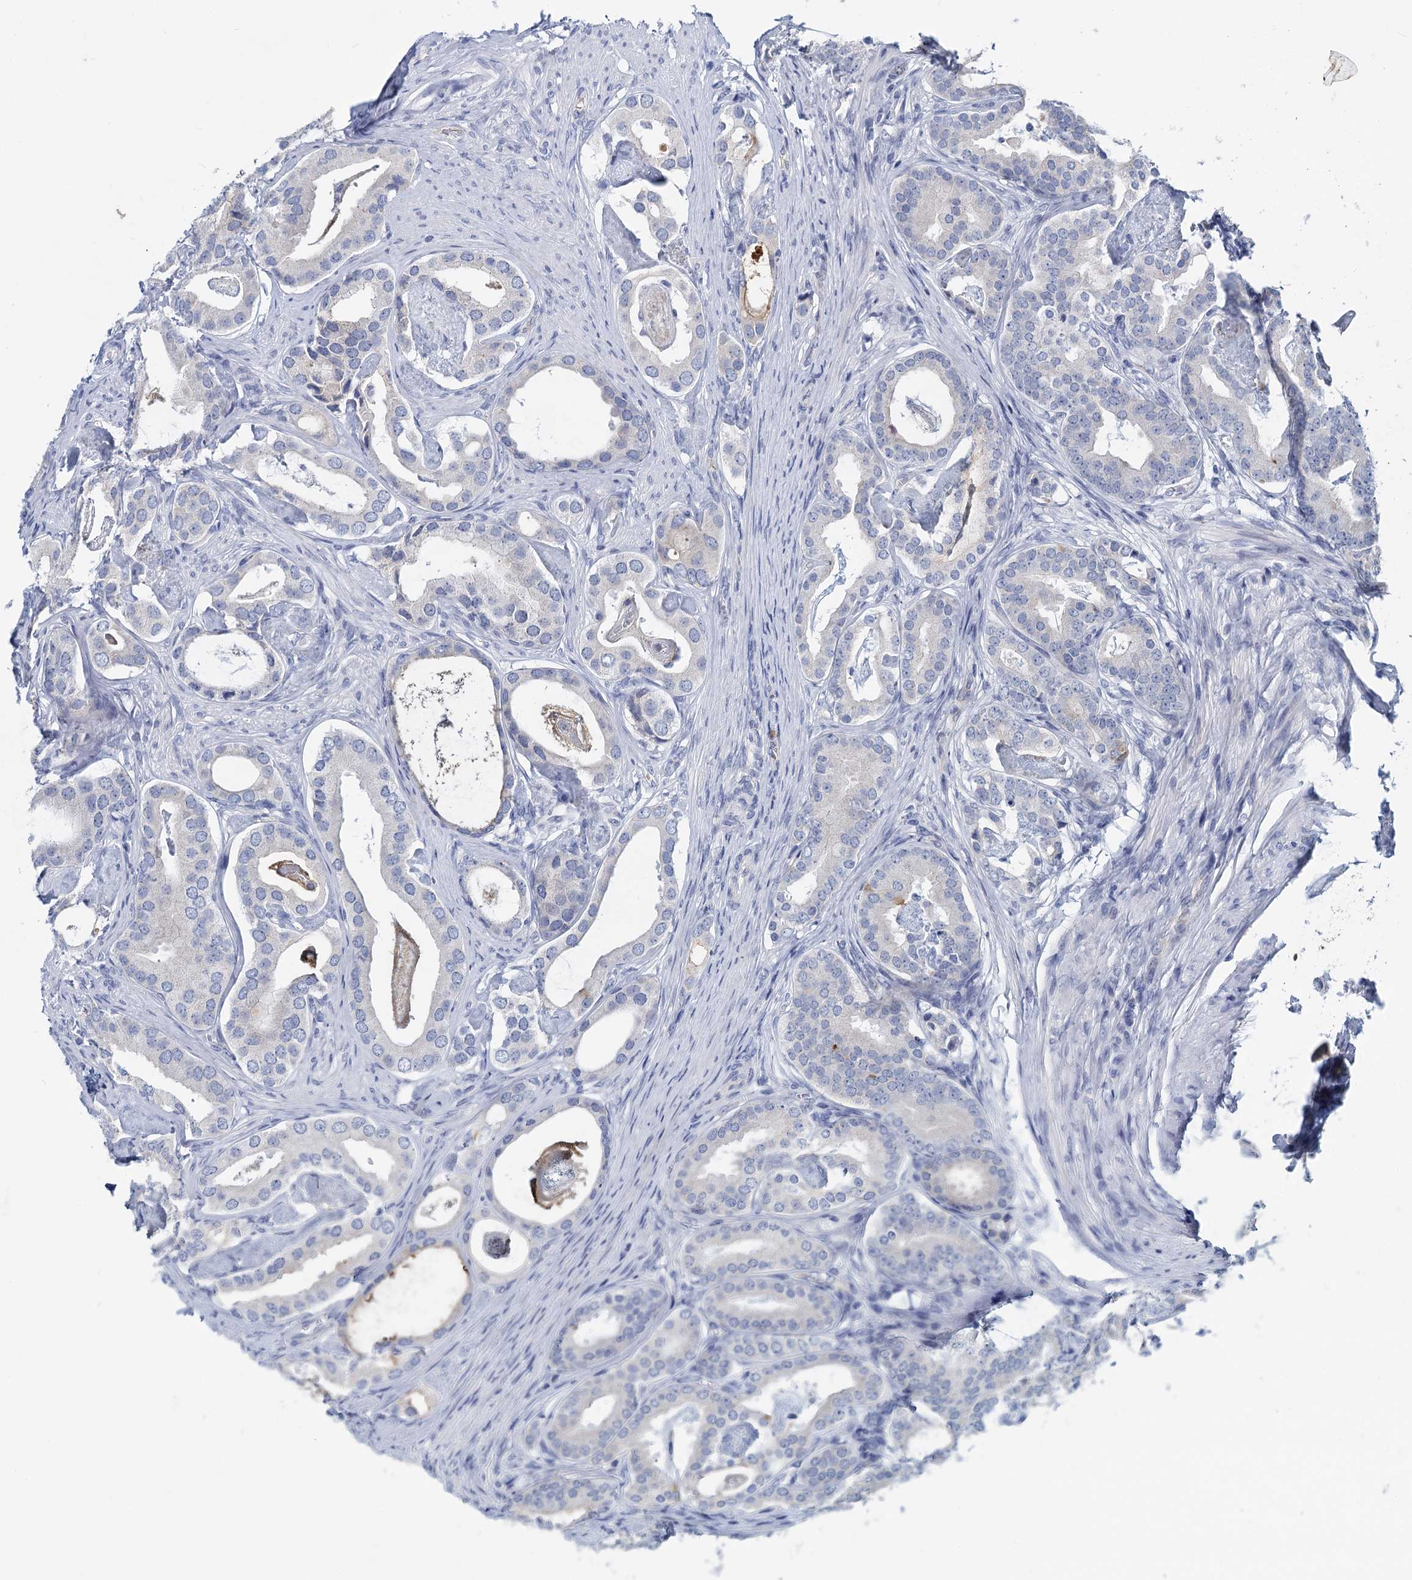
{"staining": {"intensity": "negative", "quantity": "none", "location": "none"}, "tissue": "prostate cancer", "cell_type": "Tumor cells", "image_type": "cancer", "snomed": [{"axis": "morphology", "description": "Adenocarcinoma, Low grade"}, {"axis": "topography", "description": "Prostate"}], "caption": "The immunohistochemistry (IHC) image has no significant staining in tumor cells of prostate cancer tissue.", "gene": "INSC", "patient": {"sex": "male", "age": 71}}